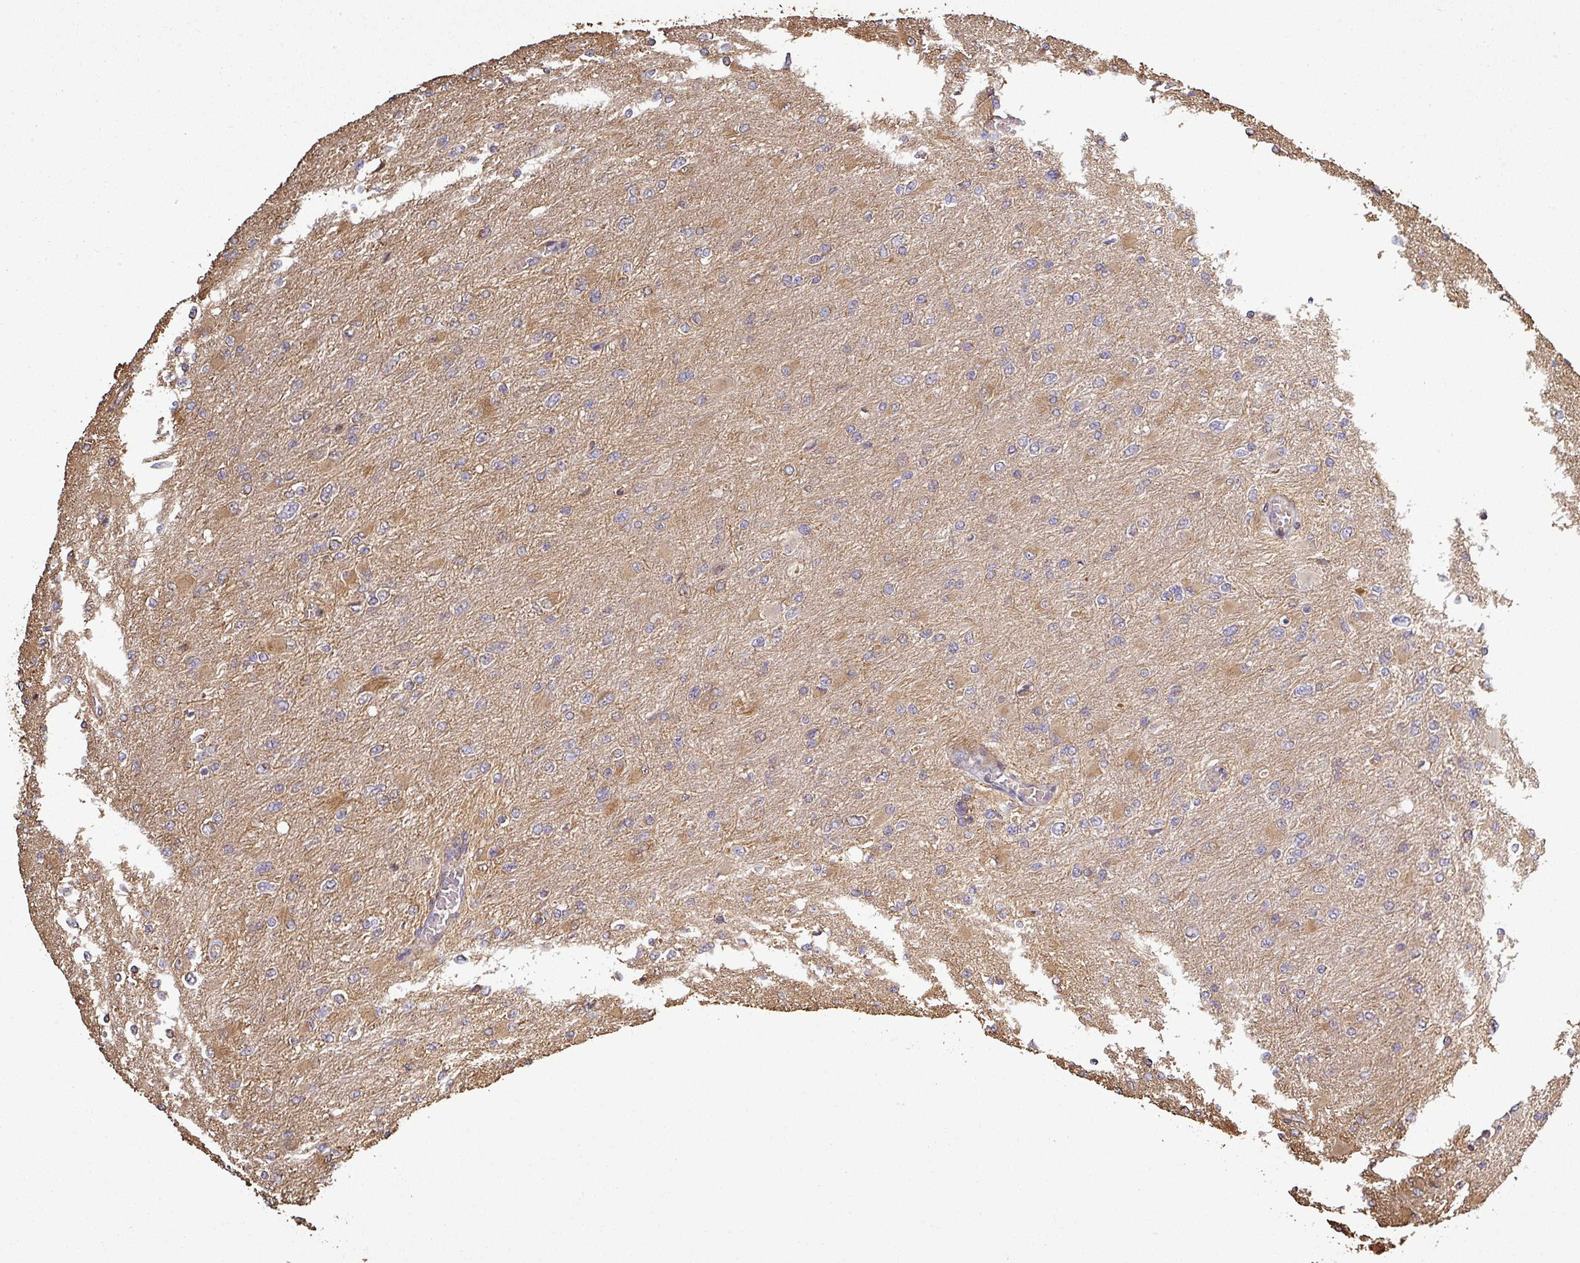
{"staining": {"intensity": "moderate", "quantity": "25%-75%", "location": "cytoplasmic/membranous"}, "tissue": "glioma", "cell_type": "Tumor cells", "image_type": "cancer", "snomed": [{"axis": "morphology", "description": "Glioma, malignant, High grade"}, {"axis": "topography", "description": "Cerebral cortex"}], "caption": "High-magnification brightfield microscopy of malignant glioma (high-grade) stained with DAB (brown) and counterstained with hematoxylin (blue). tumor cells exhibit moderate cytoplasmic/membranous staining is appreciated in approximately25%-75% of cells.", "gene": "PLEKHM1", "patient": {"sex": "female", "age": 36}}